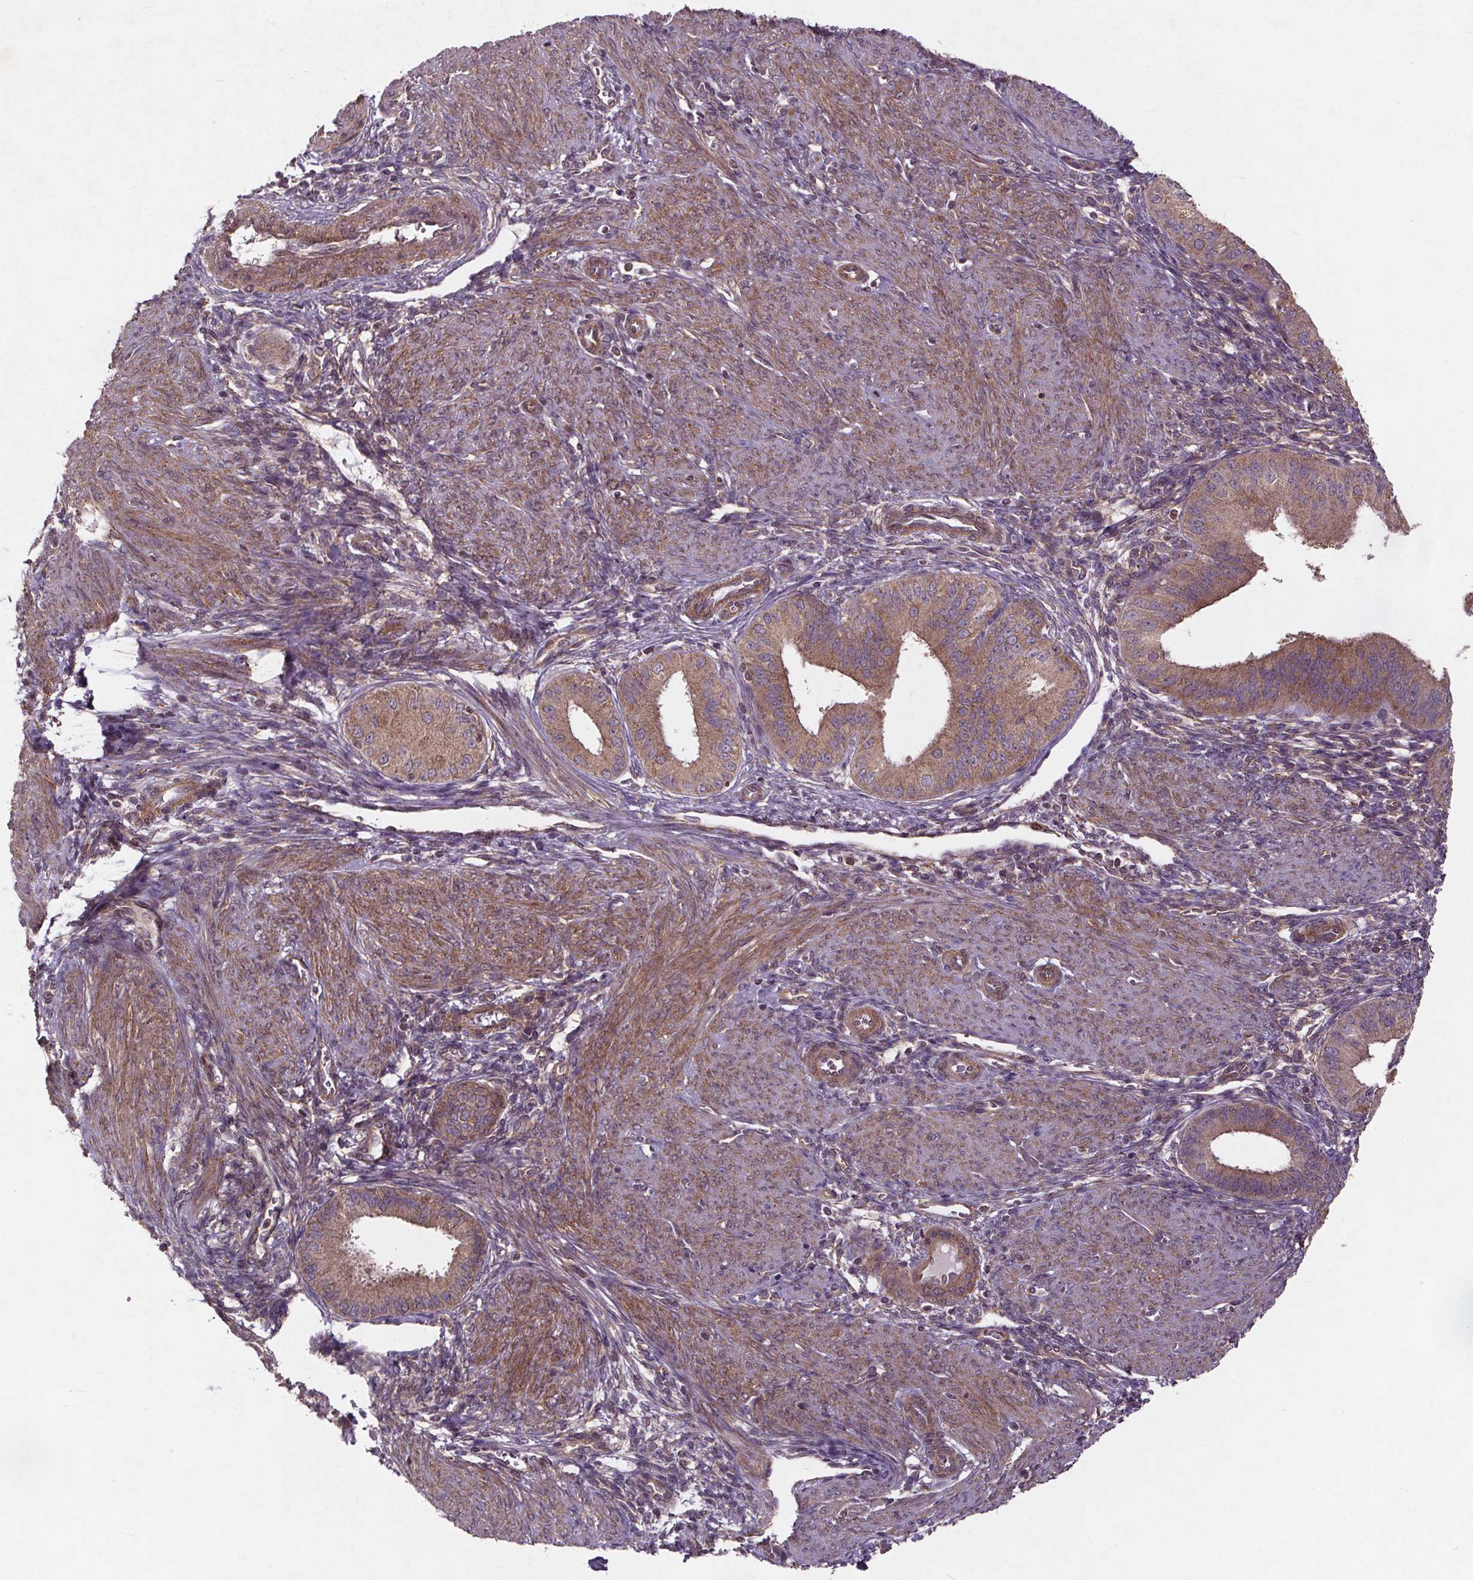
{"staining": {"intensity": "moderate", "quantity": "<25%", "location": "cytoplasmic/membranous"}, "tissue": "endometrium", "cell_type": "Cells in endometrial stroma", "image_type": "normal", "snomed": [{"axis": "morphology", "description": "Normal tissue, NOS"}, {"axis": "topography", "description": "Endometrium"}], "caption": "This photomicrograph exhibits IHC staining of benign endometrium, with low moderate cytoplasmic/membranous expression in approximately <25% of cells in endometrial stroma.", "gene": "STRN3", "patient": {"sex": "female", "age": 39}}